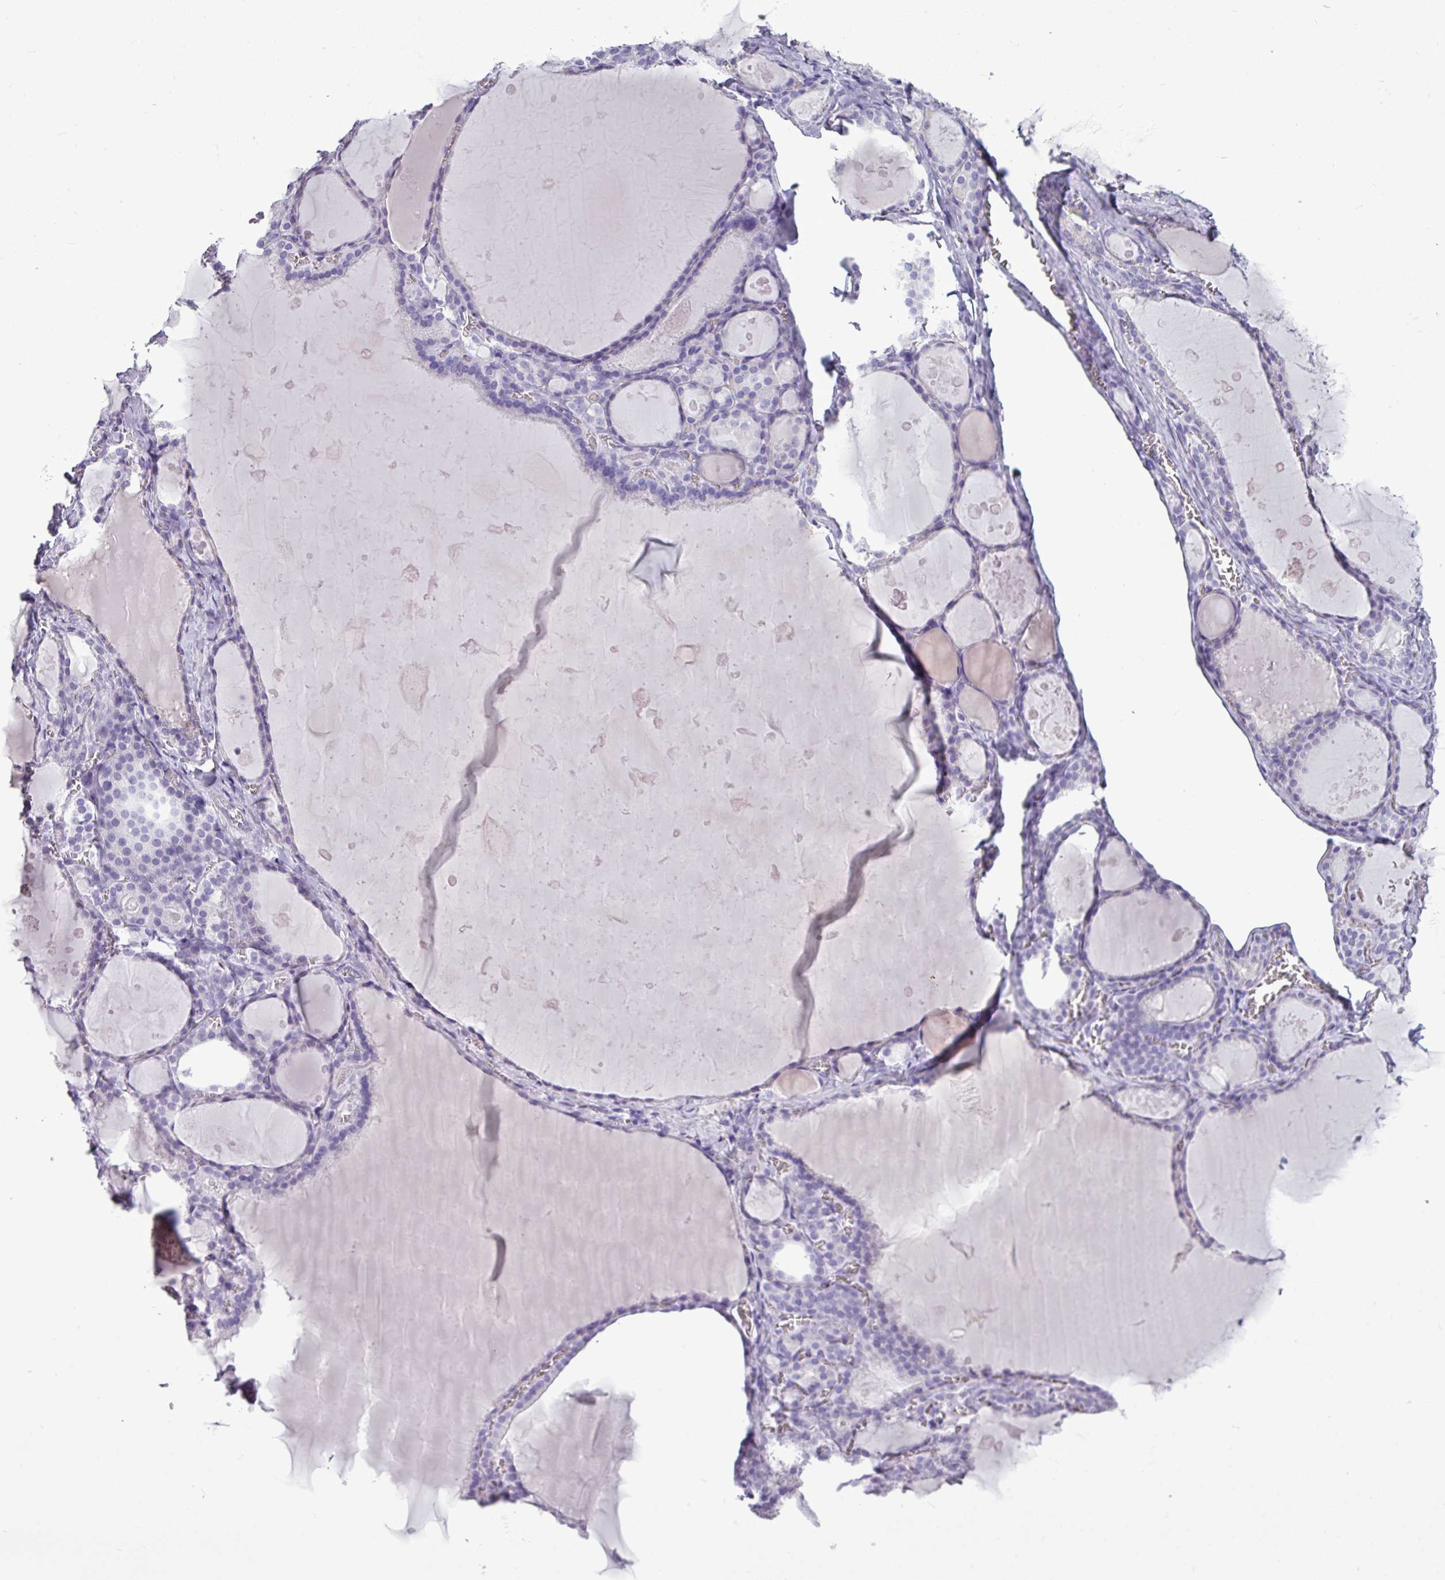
{"staining": {"intensity": "negative", "quantity": "none", "location": "none"}, "tissue": "thyroid gland", "cell_type": "Glandular cells", "image_type": "normal", "snomed": [{"axis": "morphology", "description": "Normal tissue, NOS"}, {"axis": "topography", "description": "Thyroid gland"}], "caption": "The histopathology image demonstrates no staining of glandular cells in normal thyroid gland. Nuclei are stained in blue.", "gene": "TMEM91", "patient": {"sex": "male", "age": 56}}